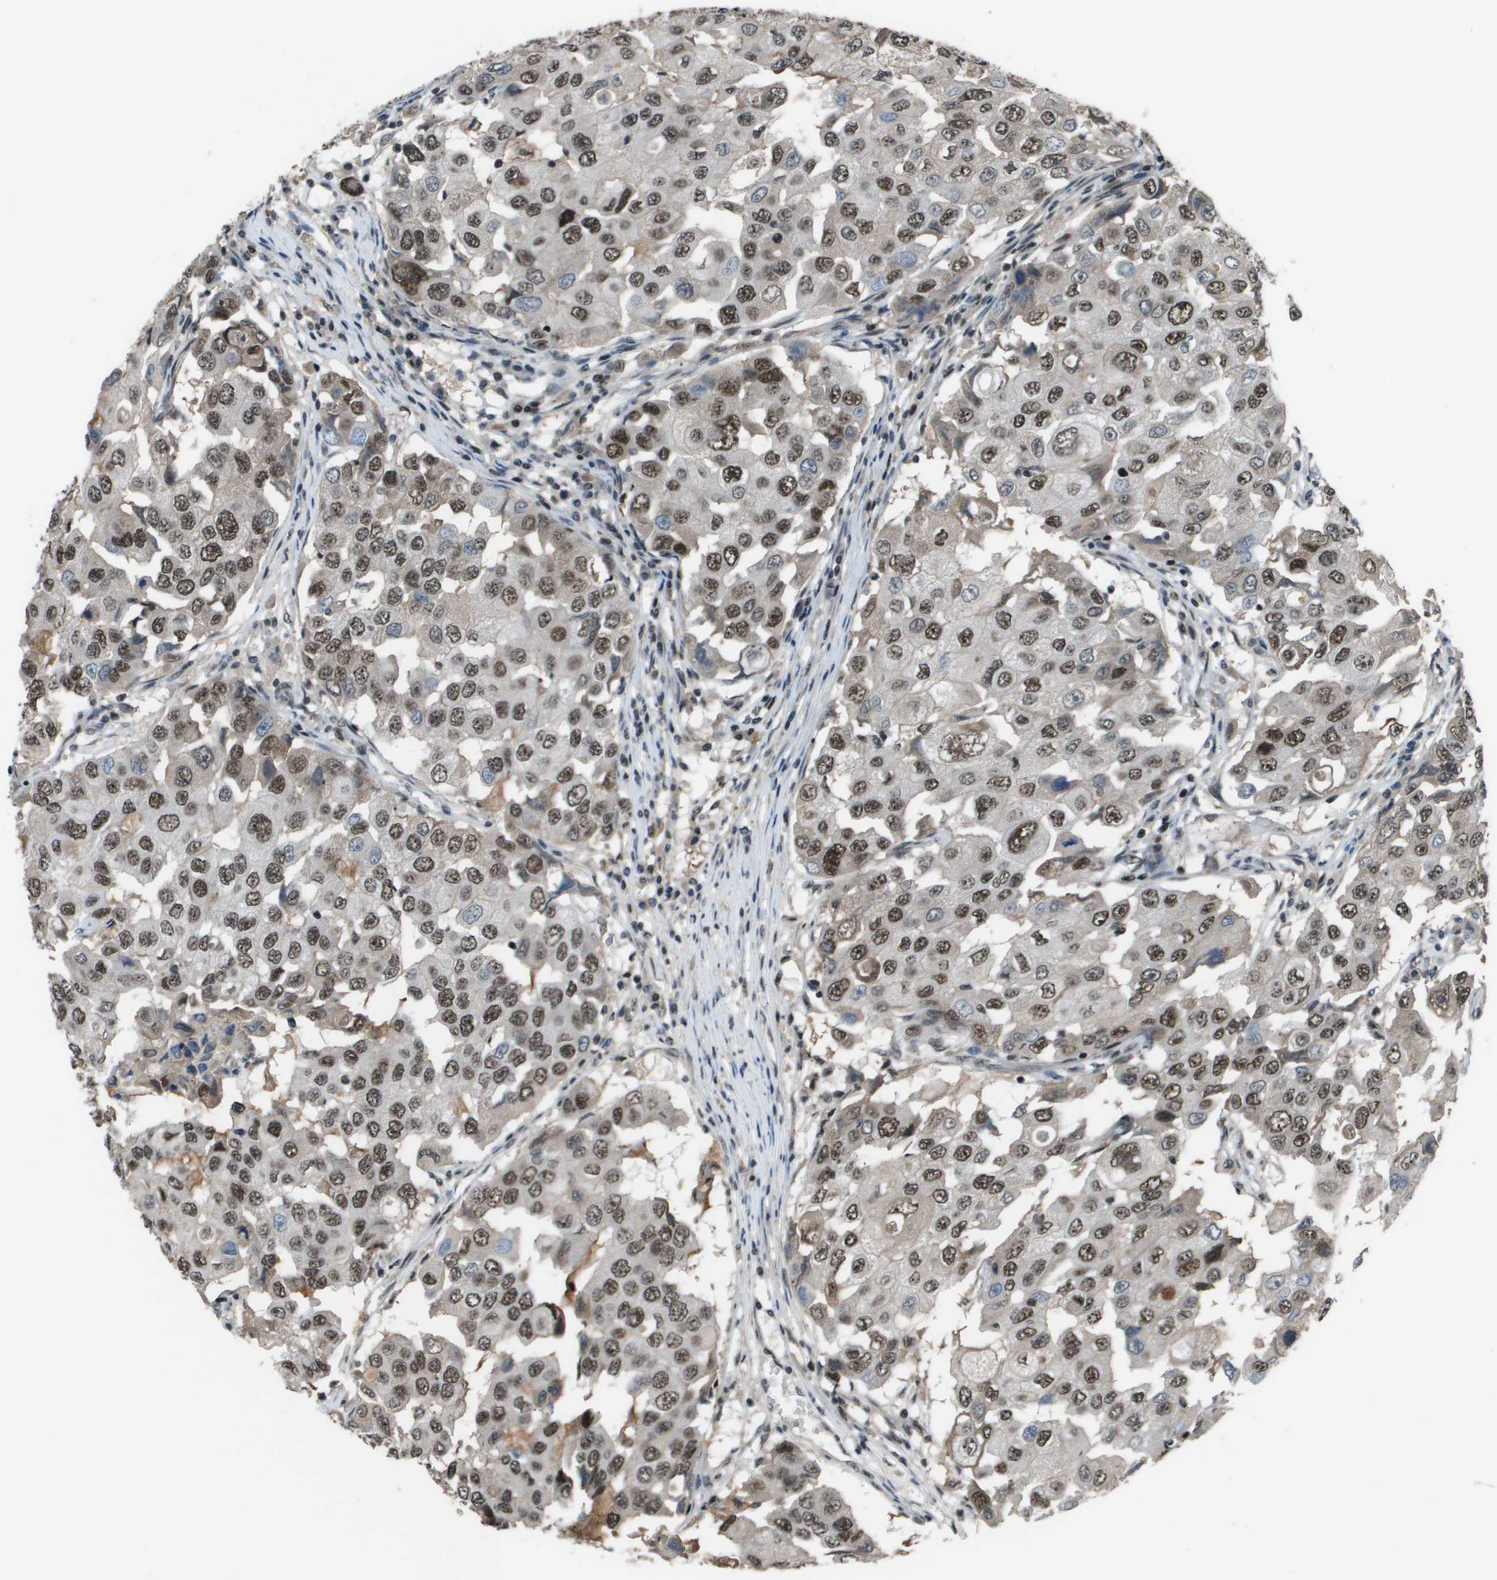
{"staining": {"intensity": "strong", "quantity": ">75%", "location": "nuclear"}, "tissue": "breast cancer", "cell_type": "Tumor cells", "image_type": "cancer", "snomed": [{"axis": "morphology", "description": "Duct carcinoma"}, {"axis": "topography", "description": "Breast"}], "caption": "Immunohistochemistry (IHC) staining of breast infiltrating ductal carcinoma, which exhibits high levels of strong nuclear expression in about >75% of tumor cells indicating strong nuclear protein positivity. The staining was performed using DAB (3,3'-diaminobenzidine) (brown) for protein detection and nuclei were counterstained in hematoxylin (blue).", "gene": "THRAP3", "patient": {"sex": "female", "age": 27}}